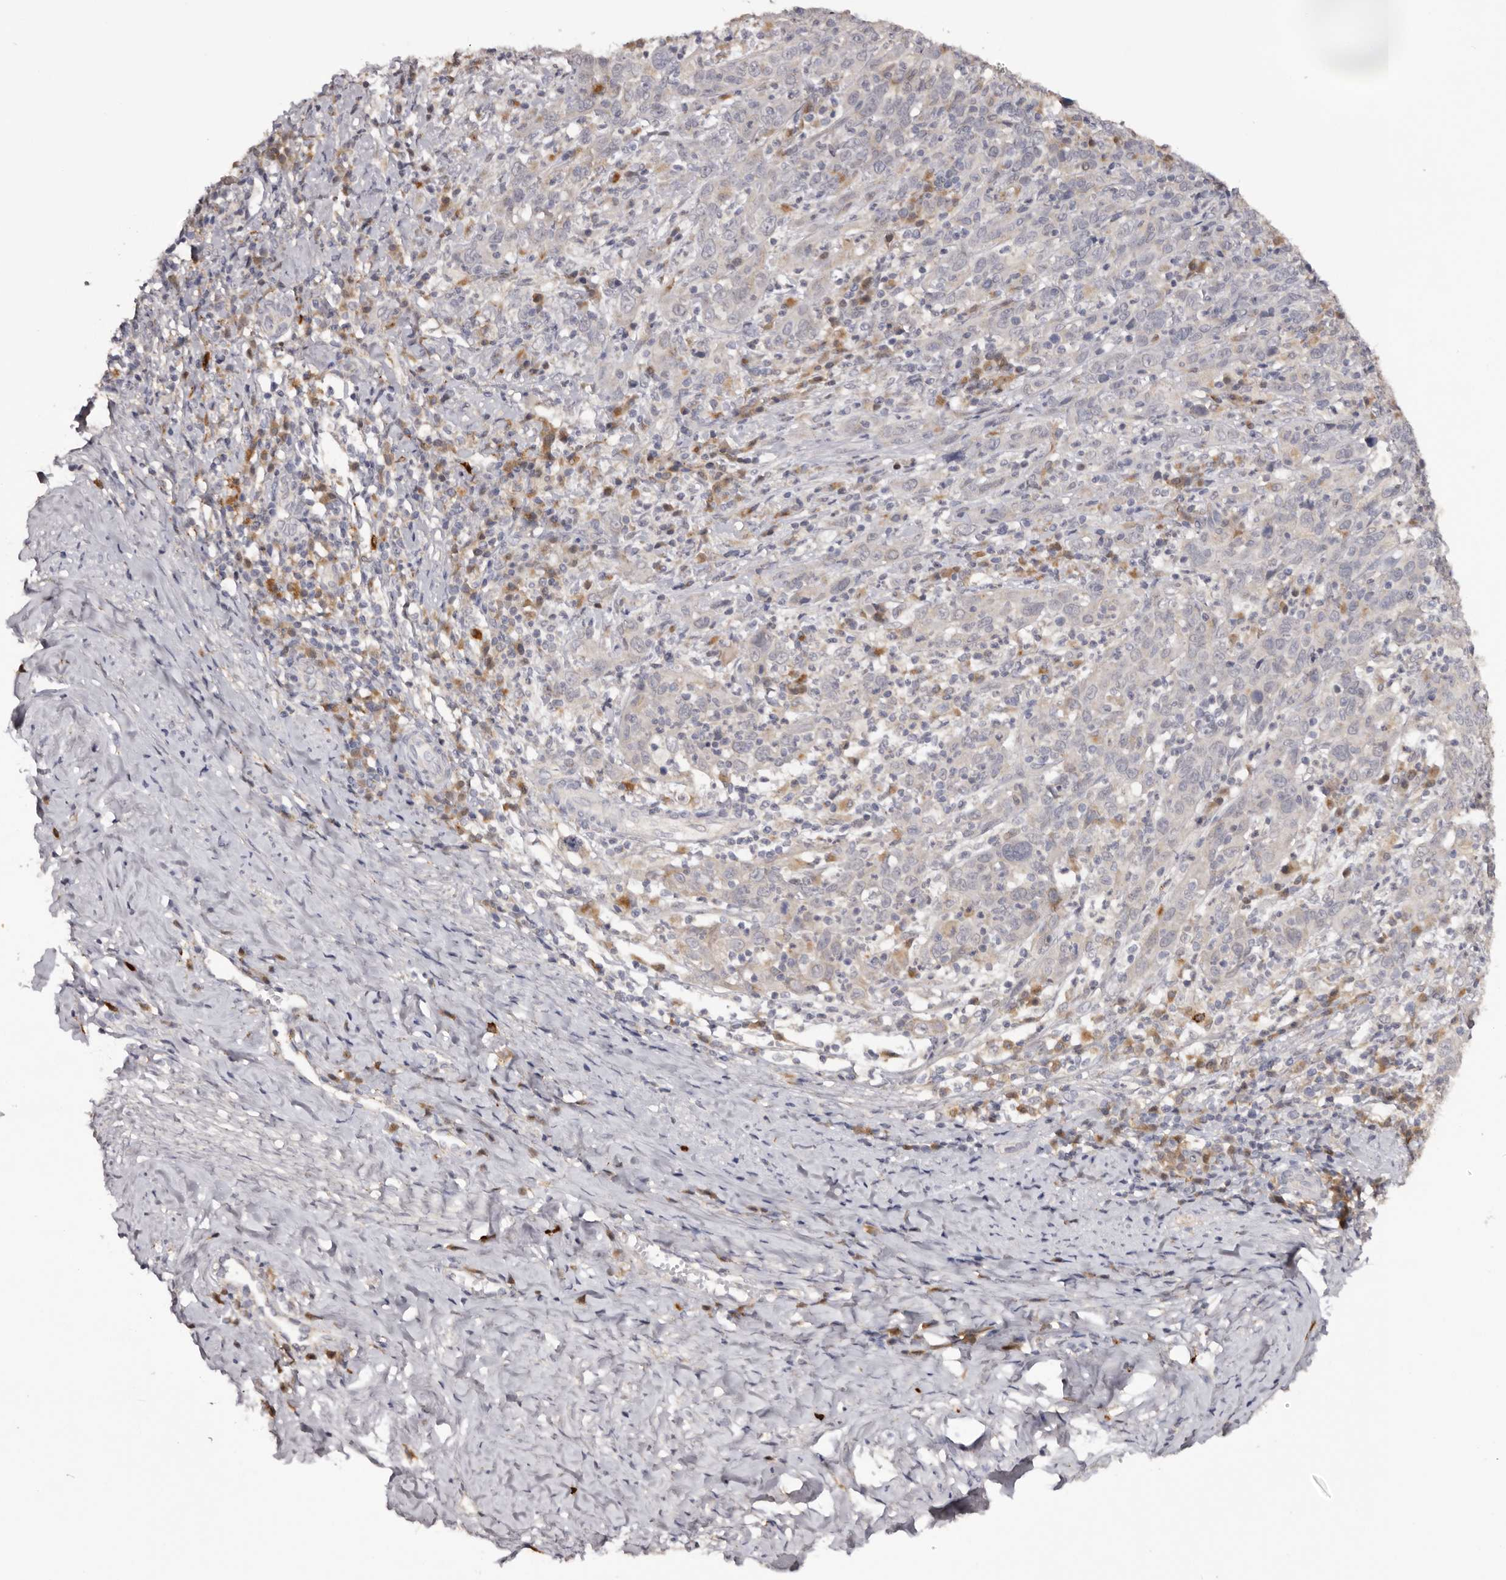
{"staining": {"intensity": "negative", "quantity": "none", "location": "none"}, "tissue": "cervical cancer", "cell_type": "Tumor cells", "image_type": "cancer", "snomed": [{"axis": "morphology", "description": "Squamous cell carcinoma, NOS"}, {"axis": "topography", "description": "Cervix"}], "caption": "An image of cervical squamous cell carcinoma stained for a protein reveals no brown staining in tumor cells.", "gene": "DAP", "patient": {"sex": "female", "age": 46}}